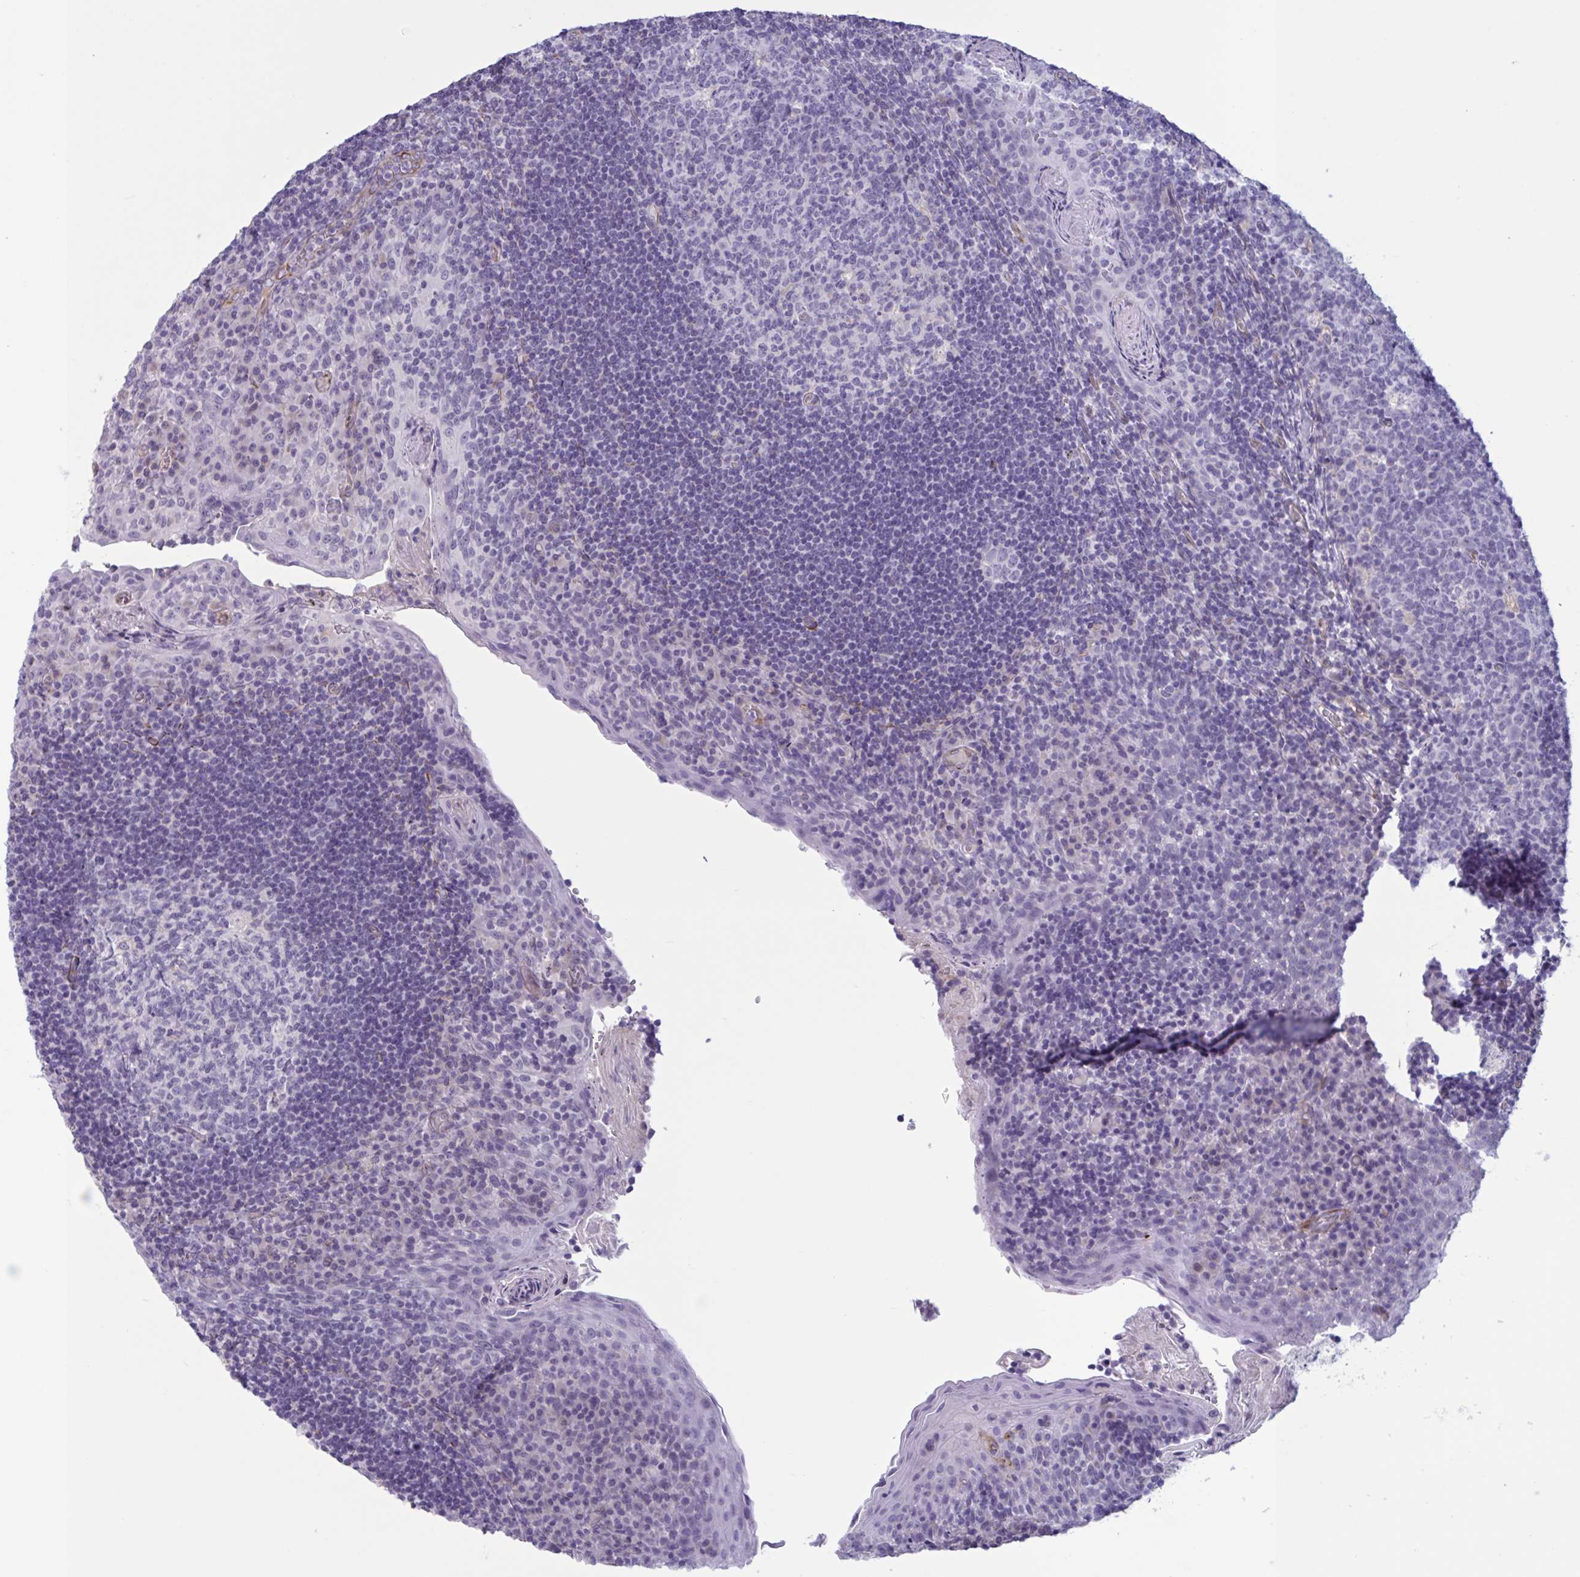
{"staining": {"intensity": "negative", "quantity": "none", "location": "none"}, "tissue": "tonsil", "cell_type": "Germinal center cells", "image_type": "normal", "snomed": [{"axis": "morphology", "description": "Normal tissue, NOS"}, {"axis": "topography", "description": "Tonsil"}], "caption": "Protein analysis of benign tonsil reveals no significant positivity in germinal center cells.", "gene": "OR1L3", "patient": {"sex": "male", "age": 17}}